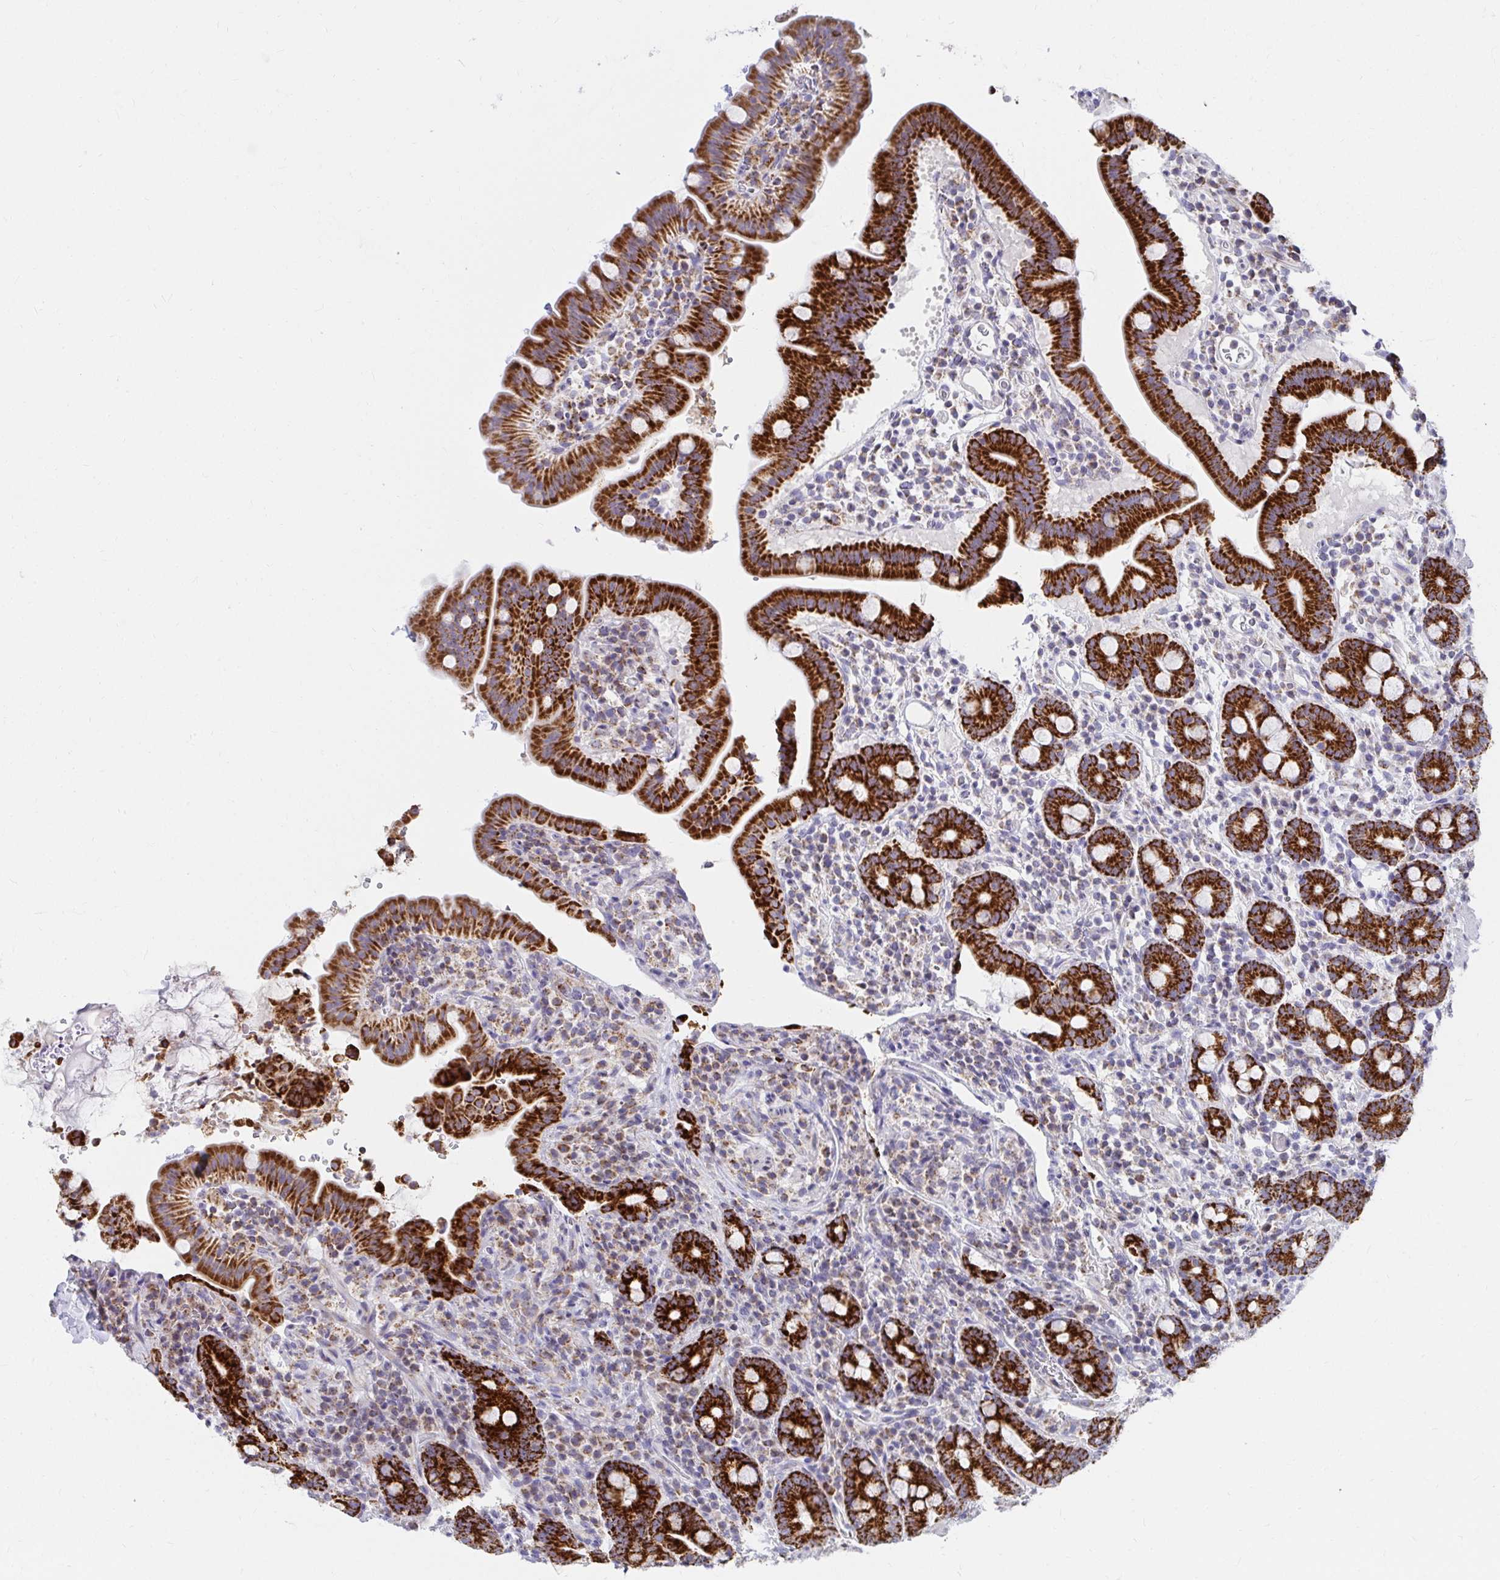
{"staining": {"intensity": "strong", "quantity": ">75%", "location": "cytoplasmic/membranous"}, "tissue": "small intestine", "cell_type": "Glandular cells", "image_type": "normal", "snomed": [{"axis": "morphology", "description": "Normal tissue, NOS"}, {"axis": "topography", "description": "Small intestine"}], "caption": "A high amount of strong cytoplasmic/membranous expression is appreciated in about >75% of glandular cells in normal small intestine.", "gene": "EXOC5", "patient": {"sex": "male", "age": 26}}